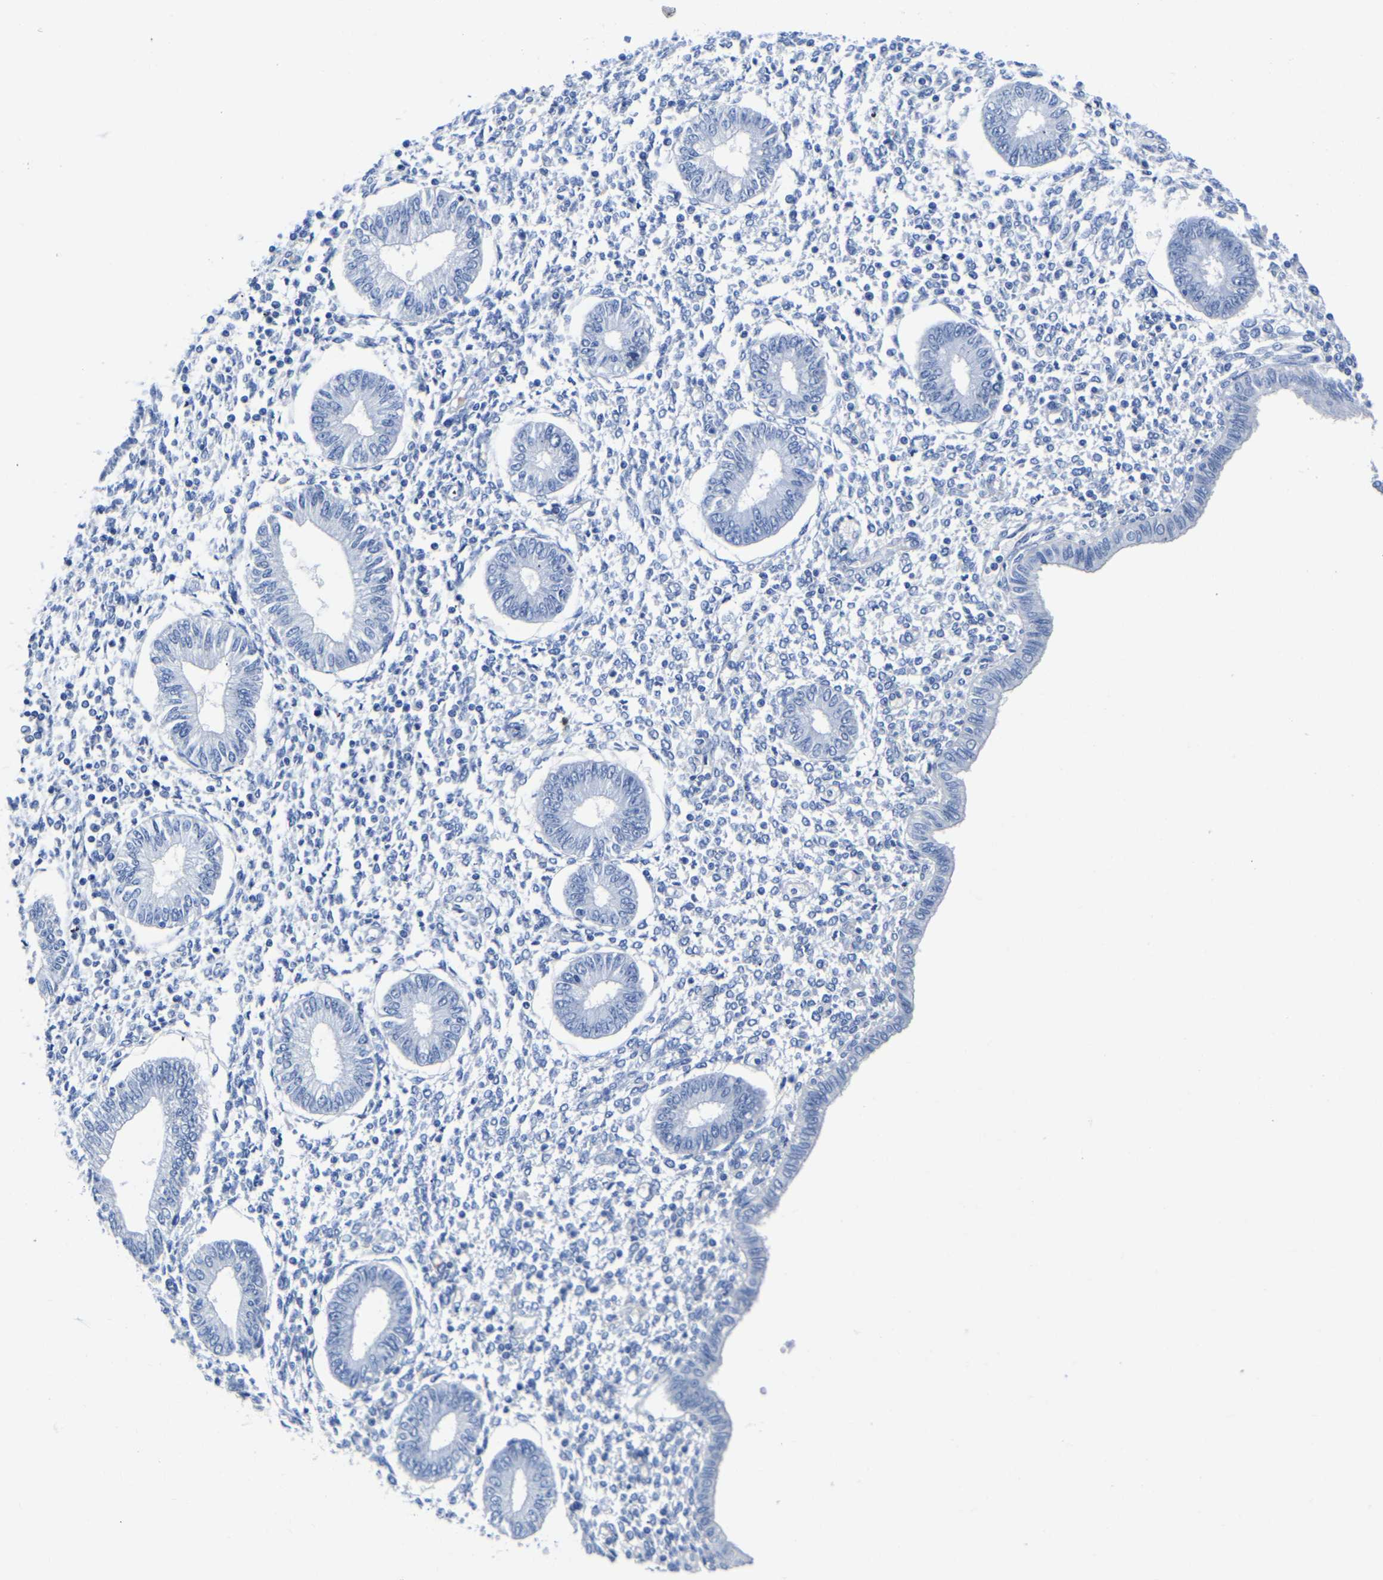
{"staining": {"intensity": "negative", "quantity": "none", "location": "none"}, "tissue": "endometrium", "cell_type": "Cells in endometrial stroma", "image_type": "normal", "snomed": [{"axis": "morphology", "description": "Normal tissue, NOS"}, {"axis": "topography", "description": "Endometrium"}], "caption": "The micrograph exhibits no staining of cells in endometrial stroma in benign endometrium.", "gene": "SLC45A3", "patient": {"sex": "female", "age": 50}}